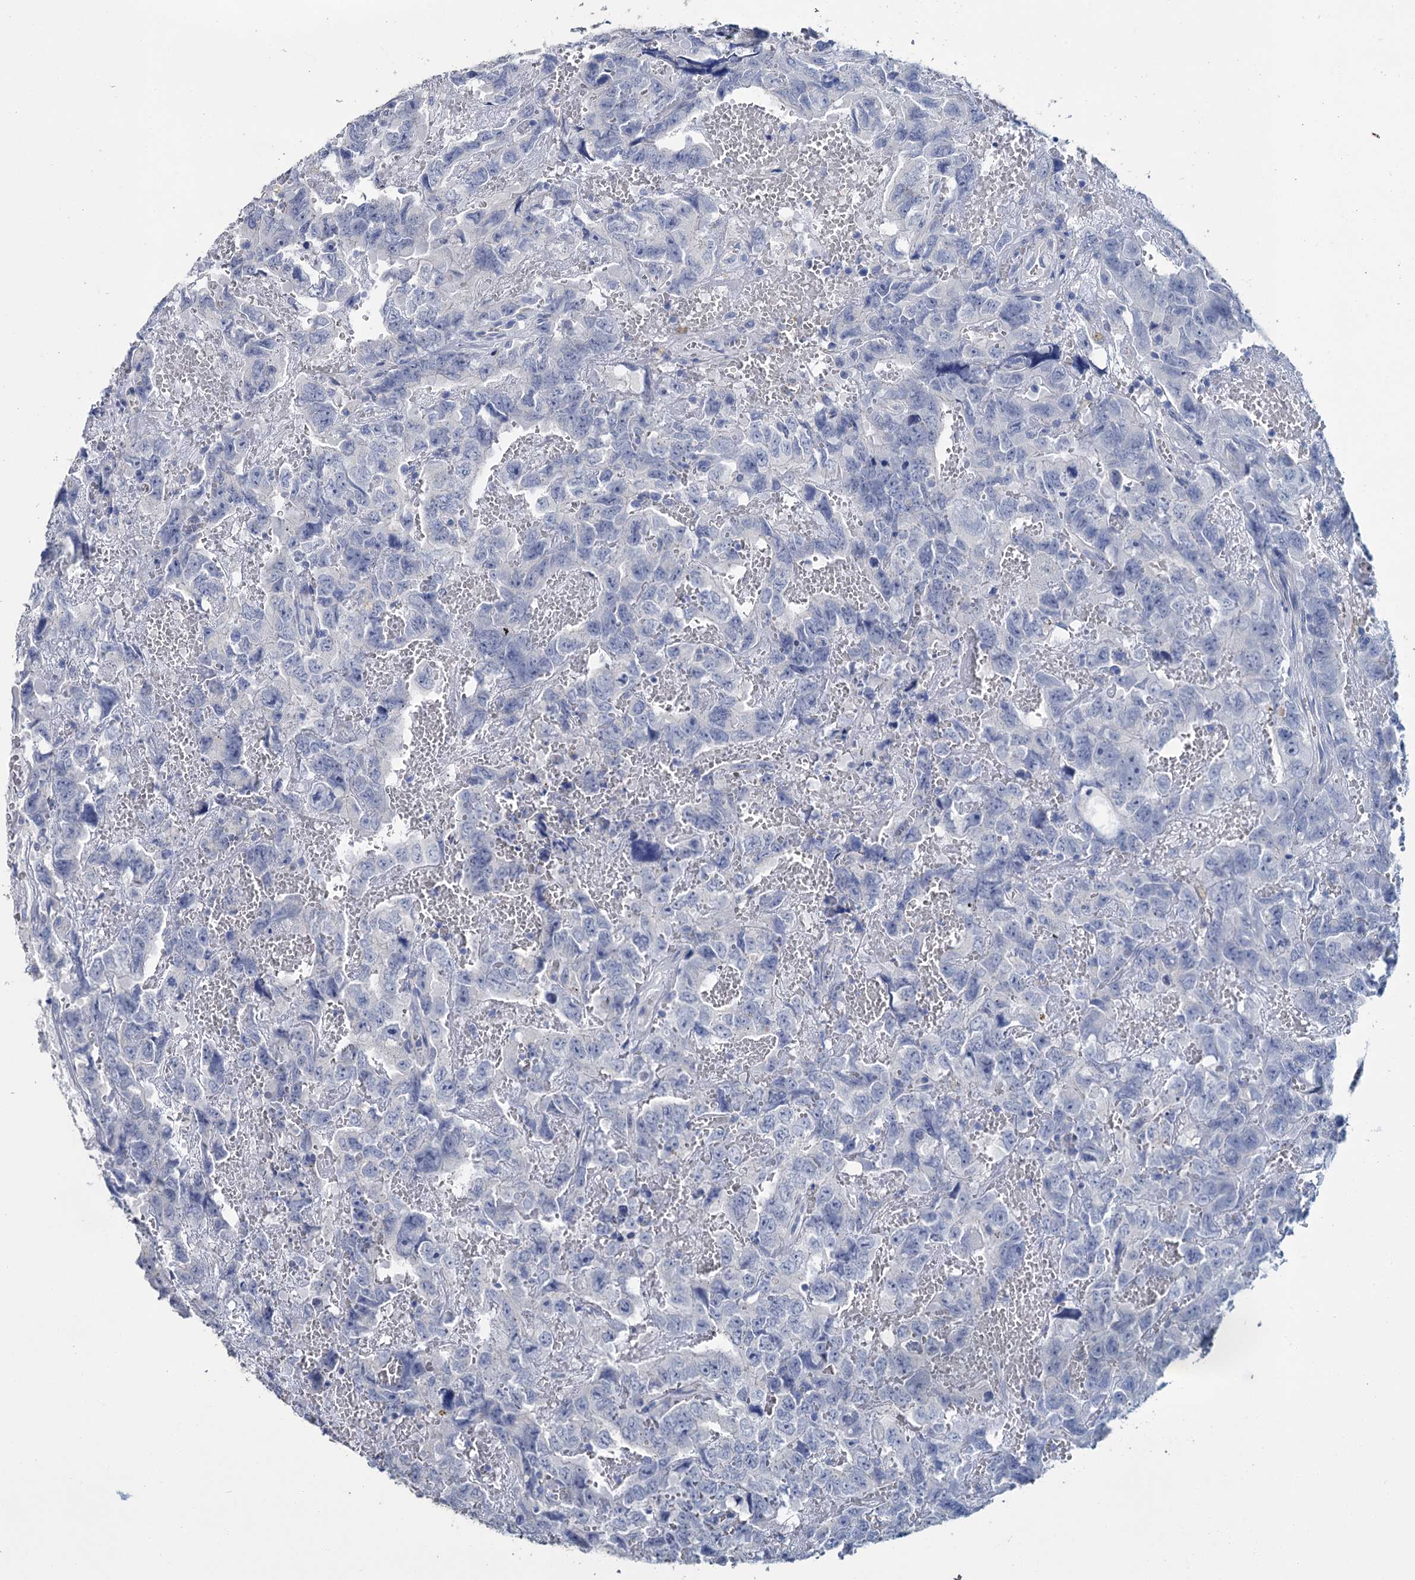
{"staining": {"intensity": "negative", "quantity": "none", "location": "none"}, "tissue": "testis cancer", "cell_type": "Tumor cells", "image_type": "cancer", "snomed": [{"axis": "morphology", "description": "Carcinoma, Embryonal, NOS"}, {"axis": "topography", "description": "Testis"}], "caption": "Immunohistochemistry of testis cancer exhibits no expression in tumor cells.", "gene": "SNCB", "patient": {"sex": "male", "age": 45}}